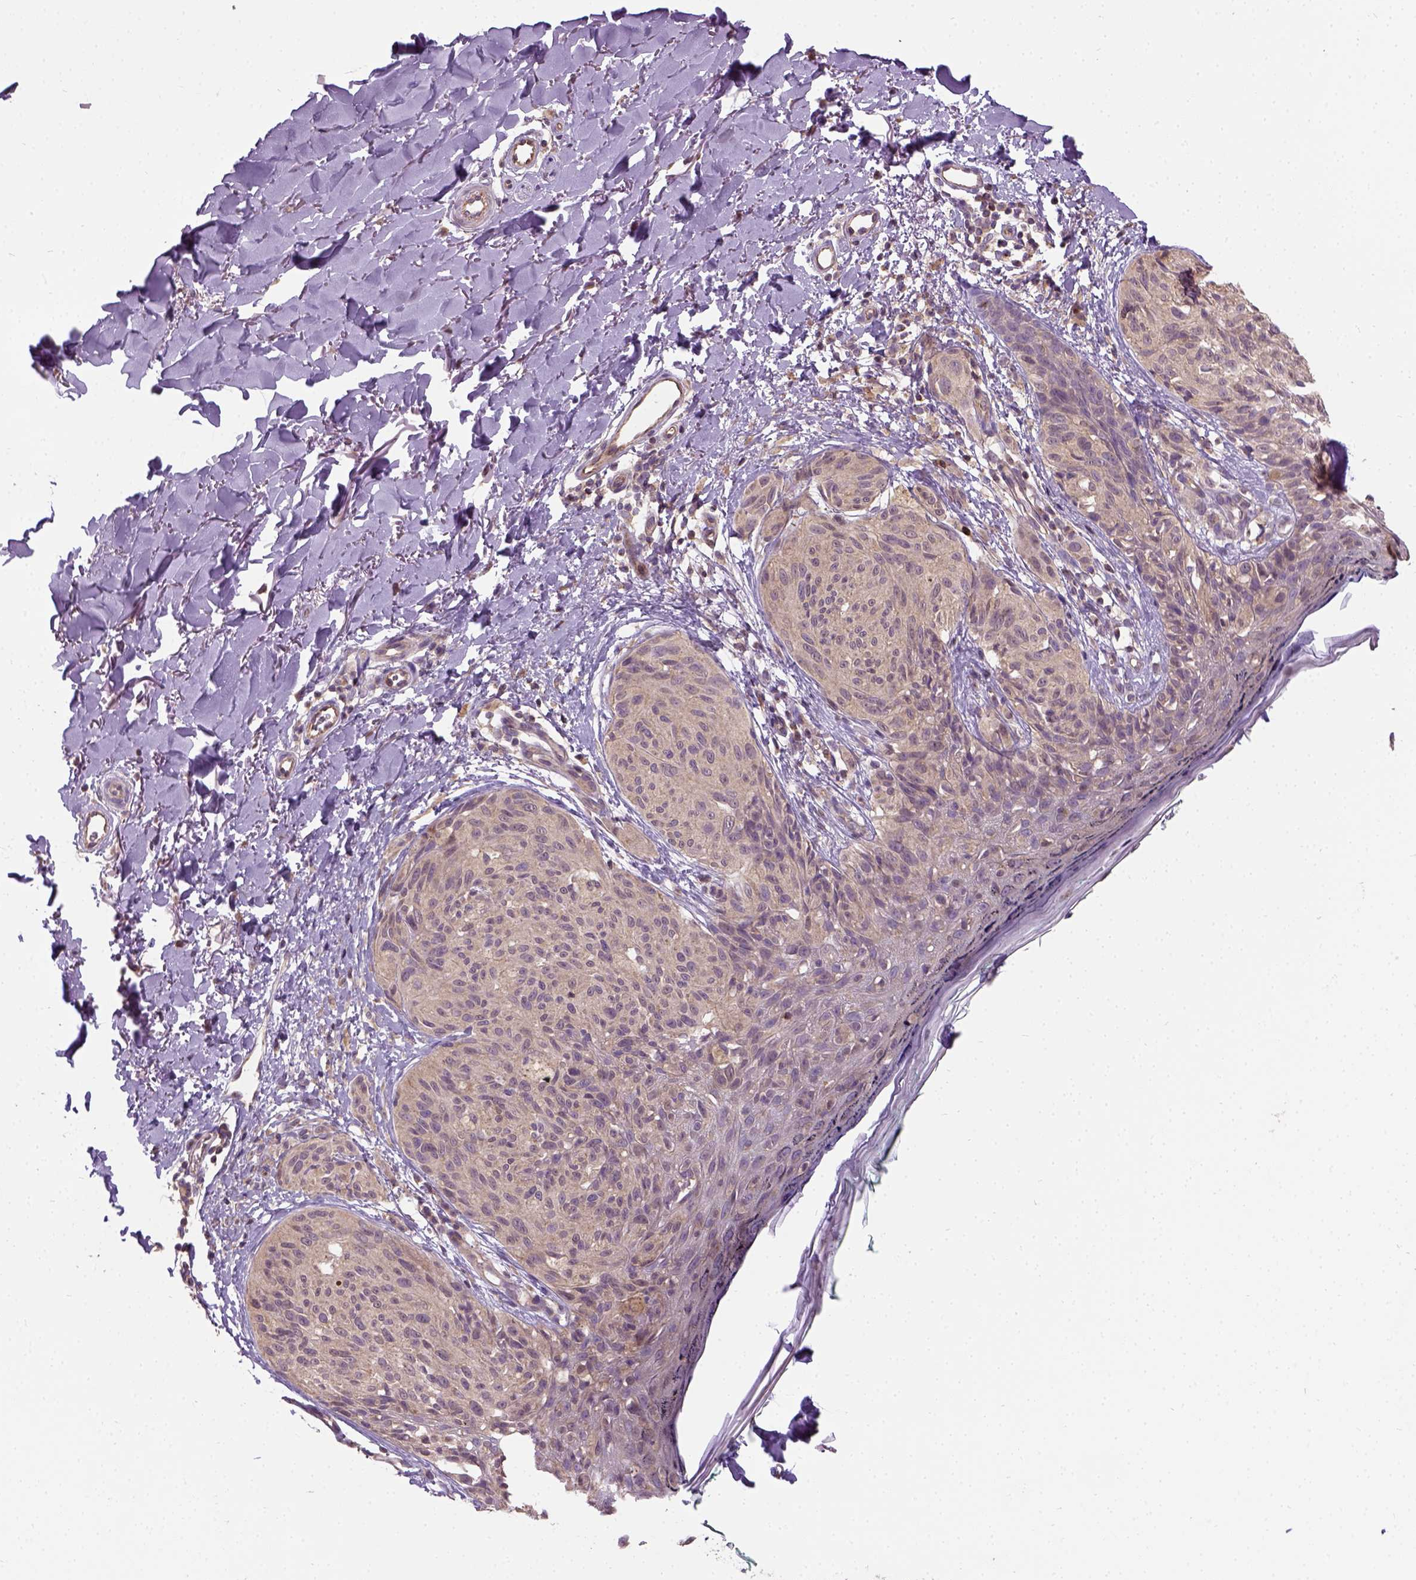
{"staining": {"intensity": "weak", "quantity": ">75%", "location": "cytoplasmic/membranous,nuclear"}, "tissue": "melanoma", "cell_type": "Tumor cells", "image_type": "cancer", "snomed": [{"axis": "morphology", "description": "Malignant melanoma, NOS"}, {"axis": "topography", "description": "Skin"}], "caption": "Tumor cells reveal weak cytoplasmic/membranous and nuclear staining in approximately >75% of cells in malignant melanoma. The staining was performed using DAB to visualize the protein expression in brown, while the nuclei were stained in blue with hematoxylin (Magnification: 20x).", "gene": "CRACR2A", "patient": {"sex": "female", "age": 87}}